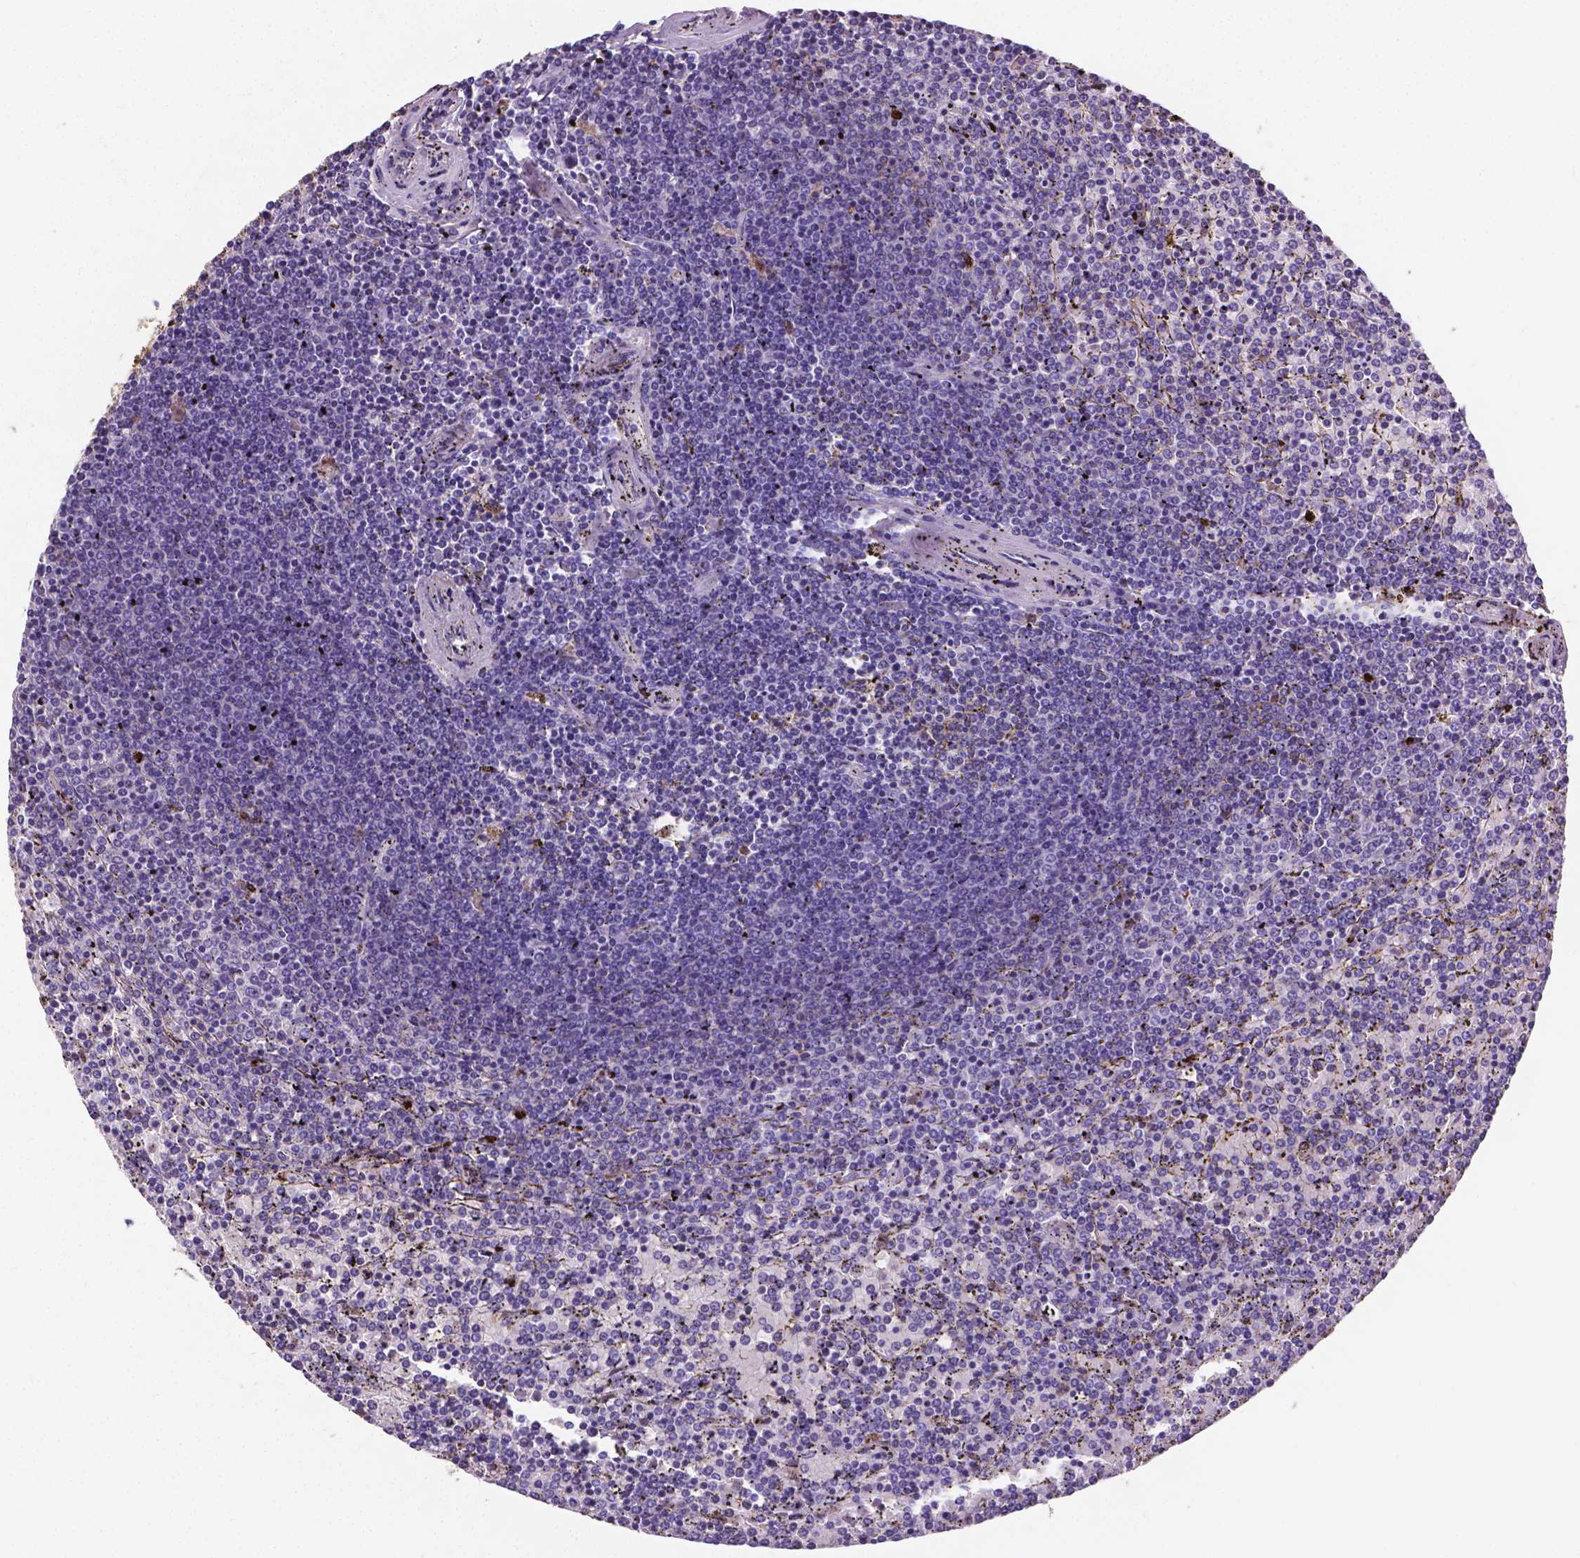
{"staining": {"intensity": "negative", "quantity": "none", "location": "none"}, "tissue": "lymphoma", "cell_type": "Tumor cells", "image_type": "cancer", "snomed": [{"axis": "morphology", "description": "Malignant lymphoma, non-Hodgkin's type, Low grade"}, {"axis": "topography", "description": "Spleen"}], "caption": "Protein analysis of lymphoma demonstrates no significant staining in tumor cells.", "gene": "APOE", "patient": {"sex": "female", "age": 77}}